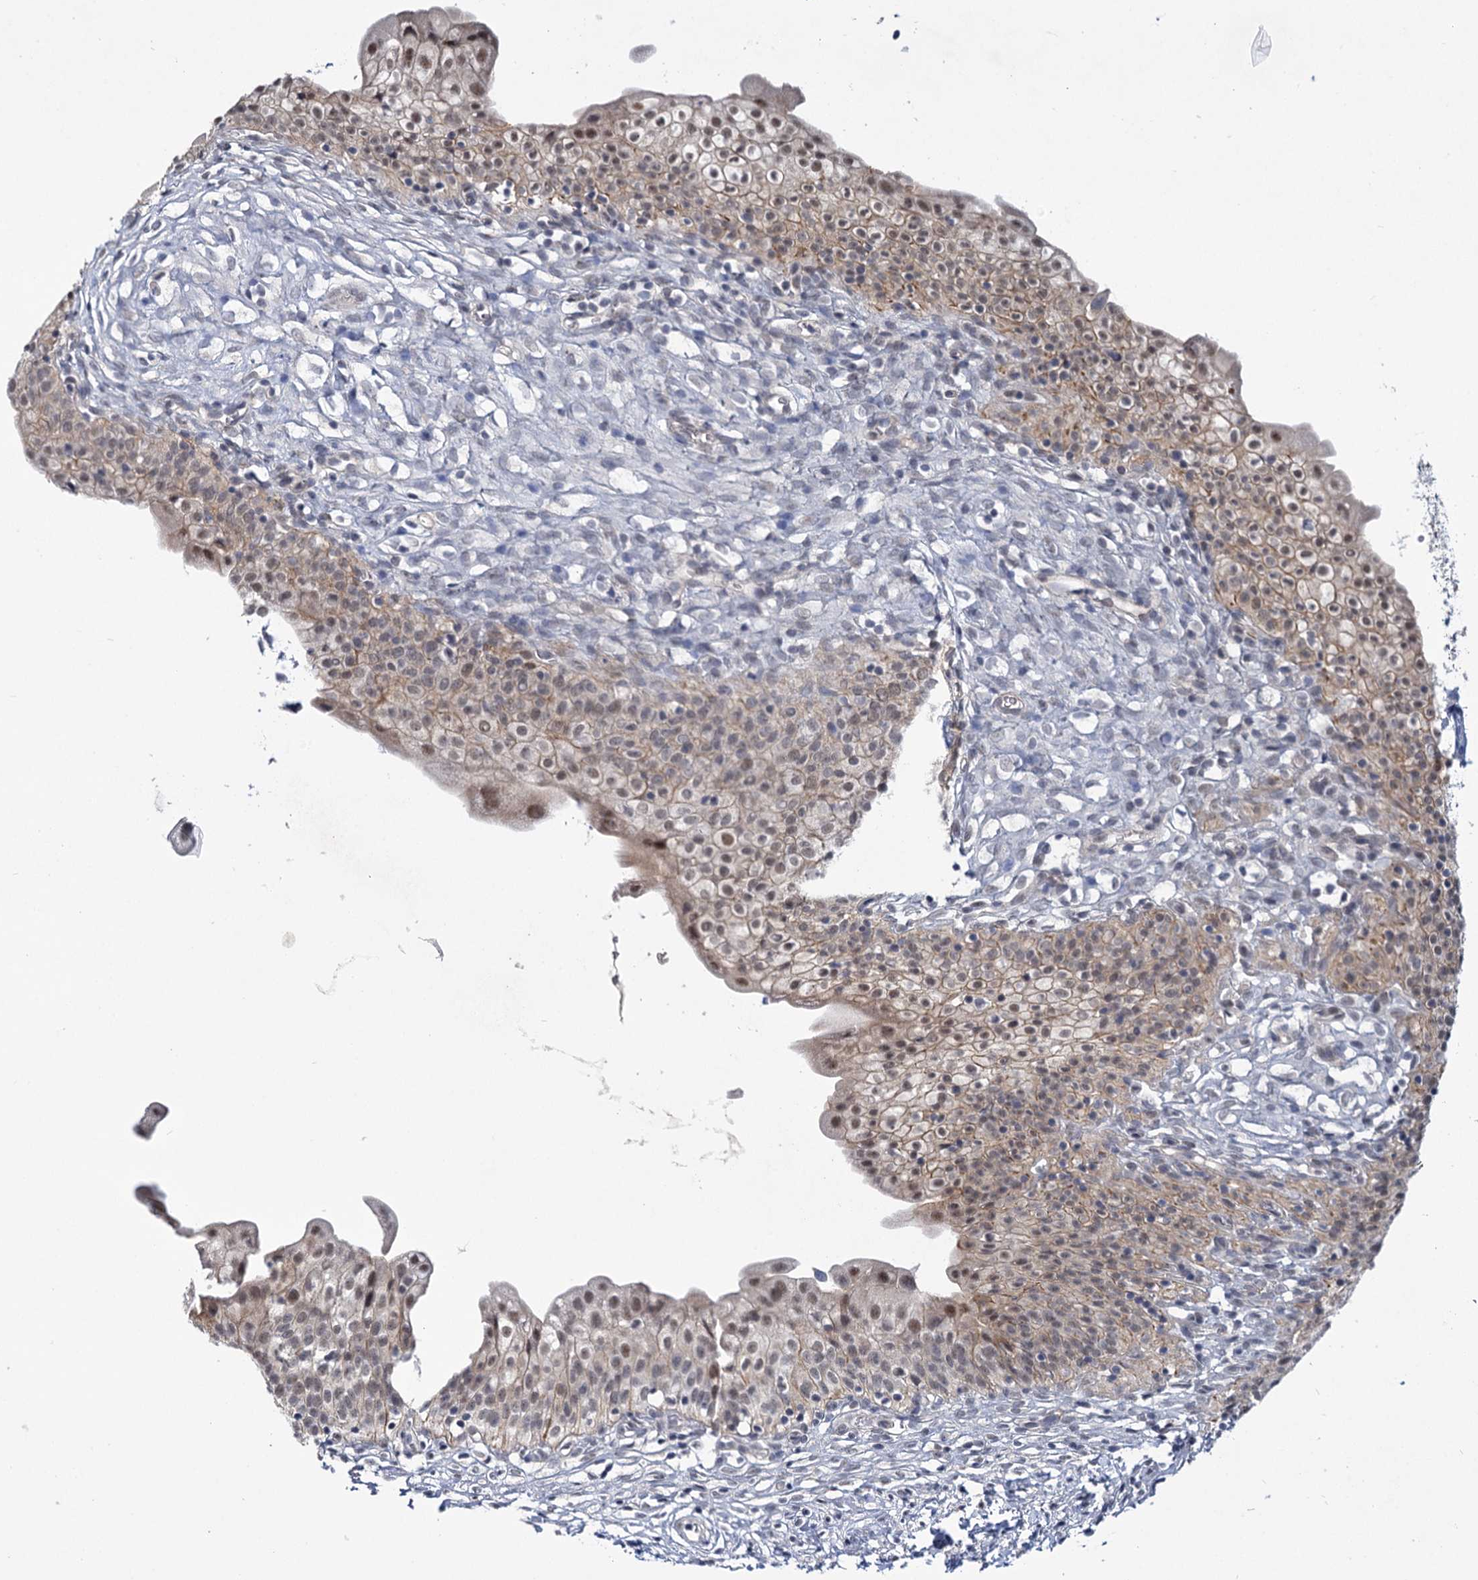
{"staining": {"intensity": "moderate", "quantity": "25%-75%", "location": "cytoplasmic/membranous,nuclear"}, "tissue": "urinary bladder", "cell_type": "Urothelial cells", "image_type": "normal", "snomed": [{"axis": "morphology", "description": "Normal tissue, NOS"}, {"axis": "topography", "description": "Urinary bladder"}], "caption": "Protein staining of unremarkable urinary bladder displays moderate cytoplasmic/membranous,nuclear staining in about 25%-75% of urothelial cells. Immunohistochemistry stains the protein of interest in brown and the nuclei are stained blue.", "gene": "MBLAC2", "patient": {"sex": "male", "age": 55}}